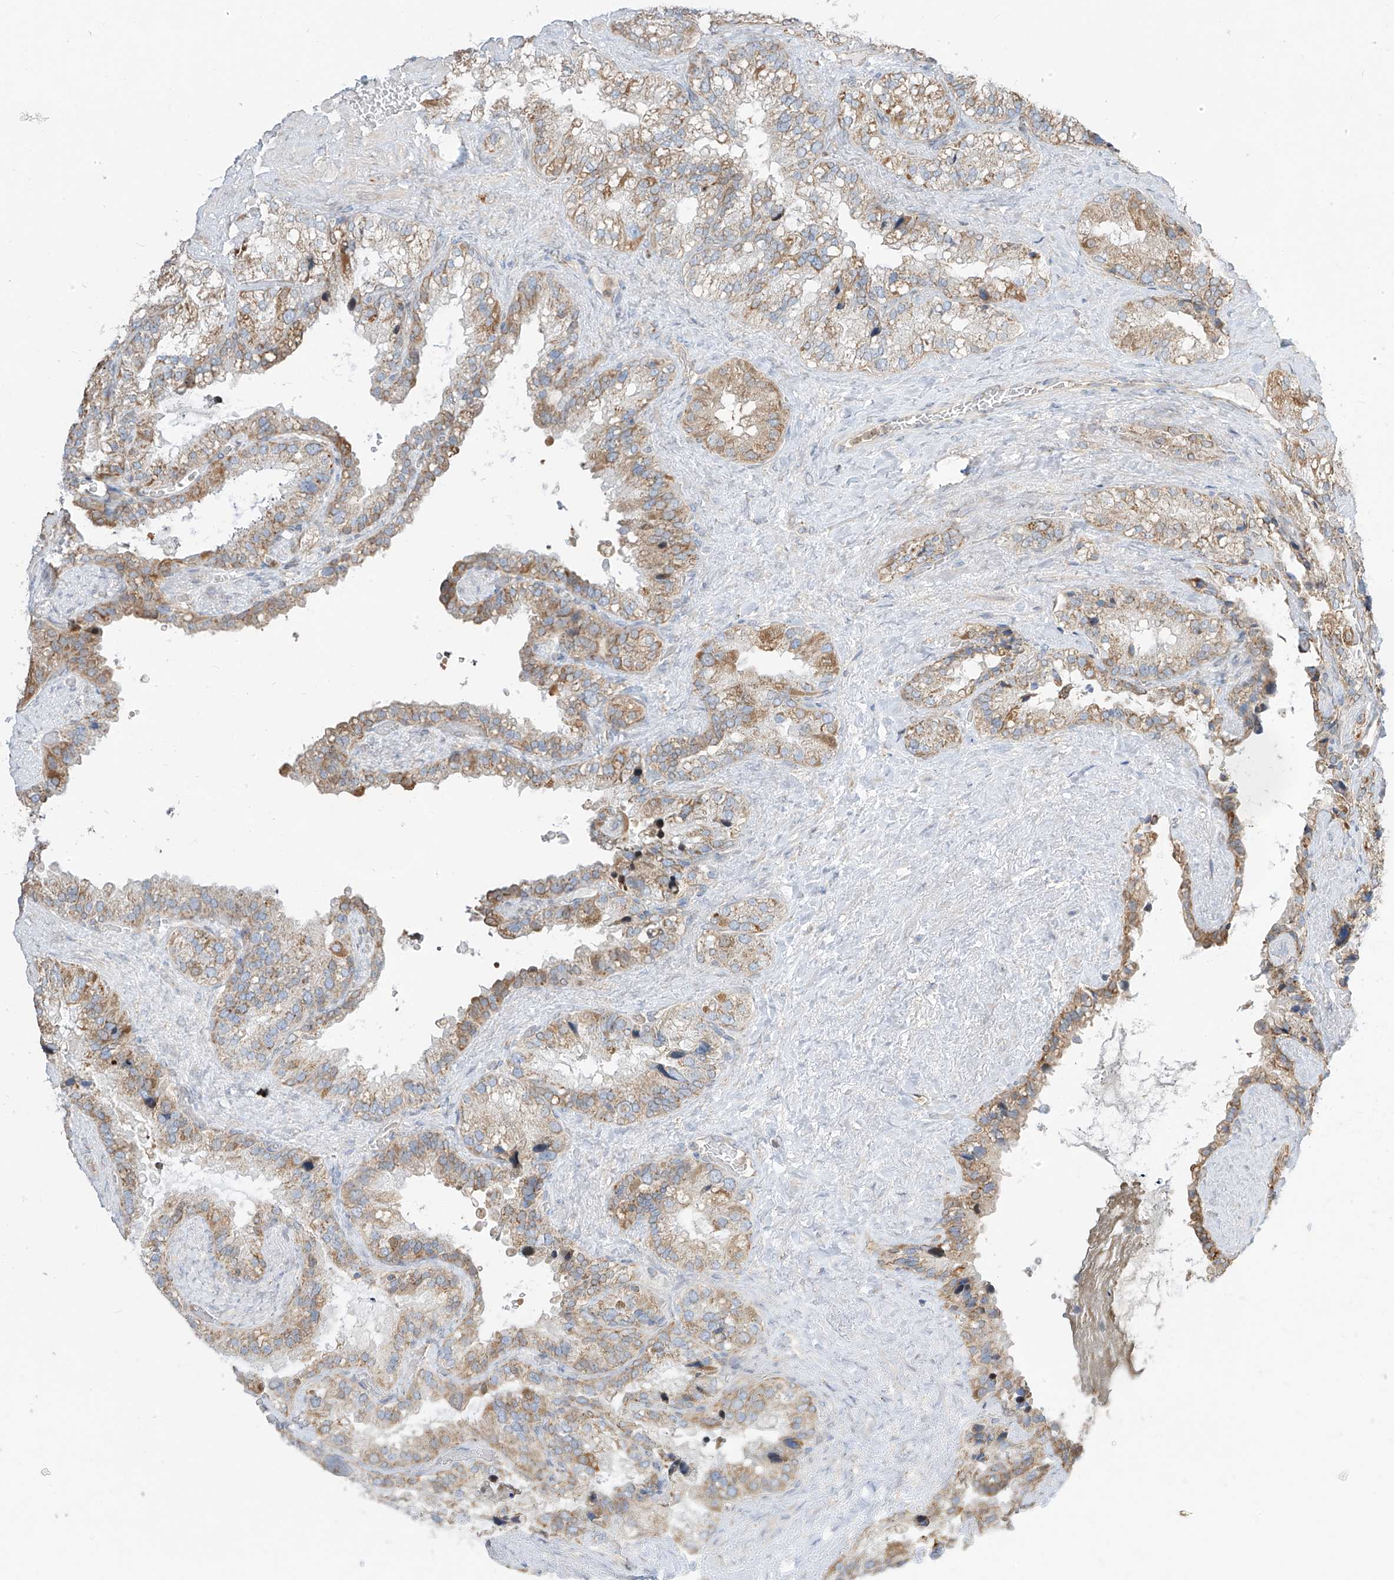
{"staining": {"intensity": "moderate", "quantity": "25%-75%", "location": "cytoplasmic/membranous"}, "tissue": "seminal vesicle", "cell_type": "Glandular cells", "image_type": "normal", "snomed": [{"axis": "morphology", "description": "Normal tissue, NOS"}, {"axis": "topography", "description": "Prostate"}, {"axis": "topography", "description": "Seminal veicle"}], "caption": "Glandular cells display medium levels of moderate cytoplasmic/membranous staining in about 25%-75% of cells in benign human seminal vesicle.", "gene": "ETHE1", "patient": {"sex": "male", "age": 68}}